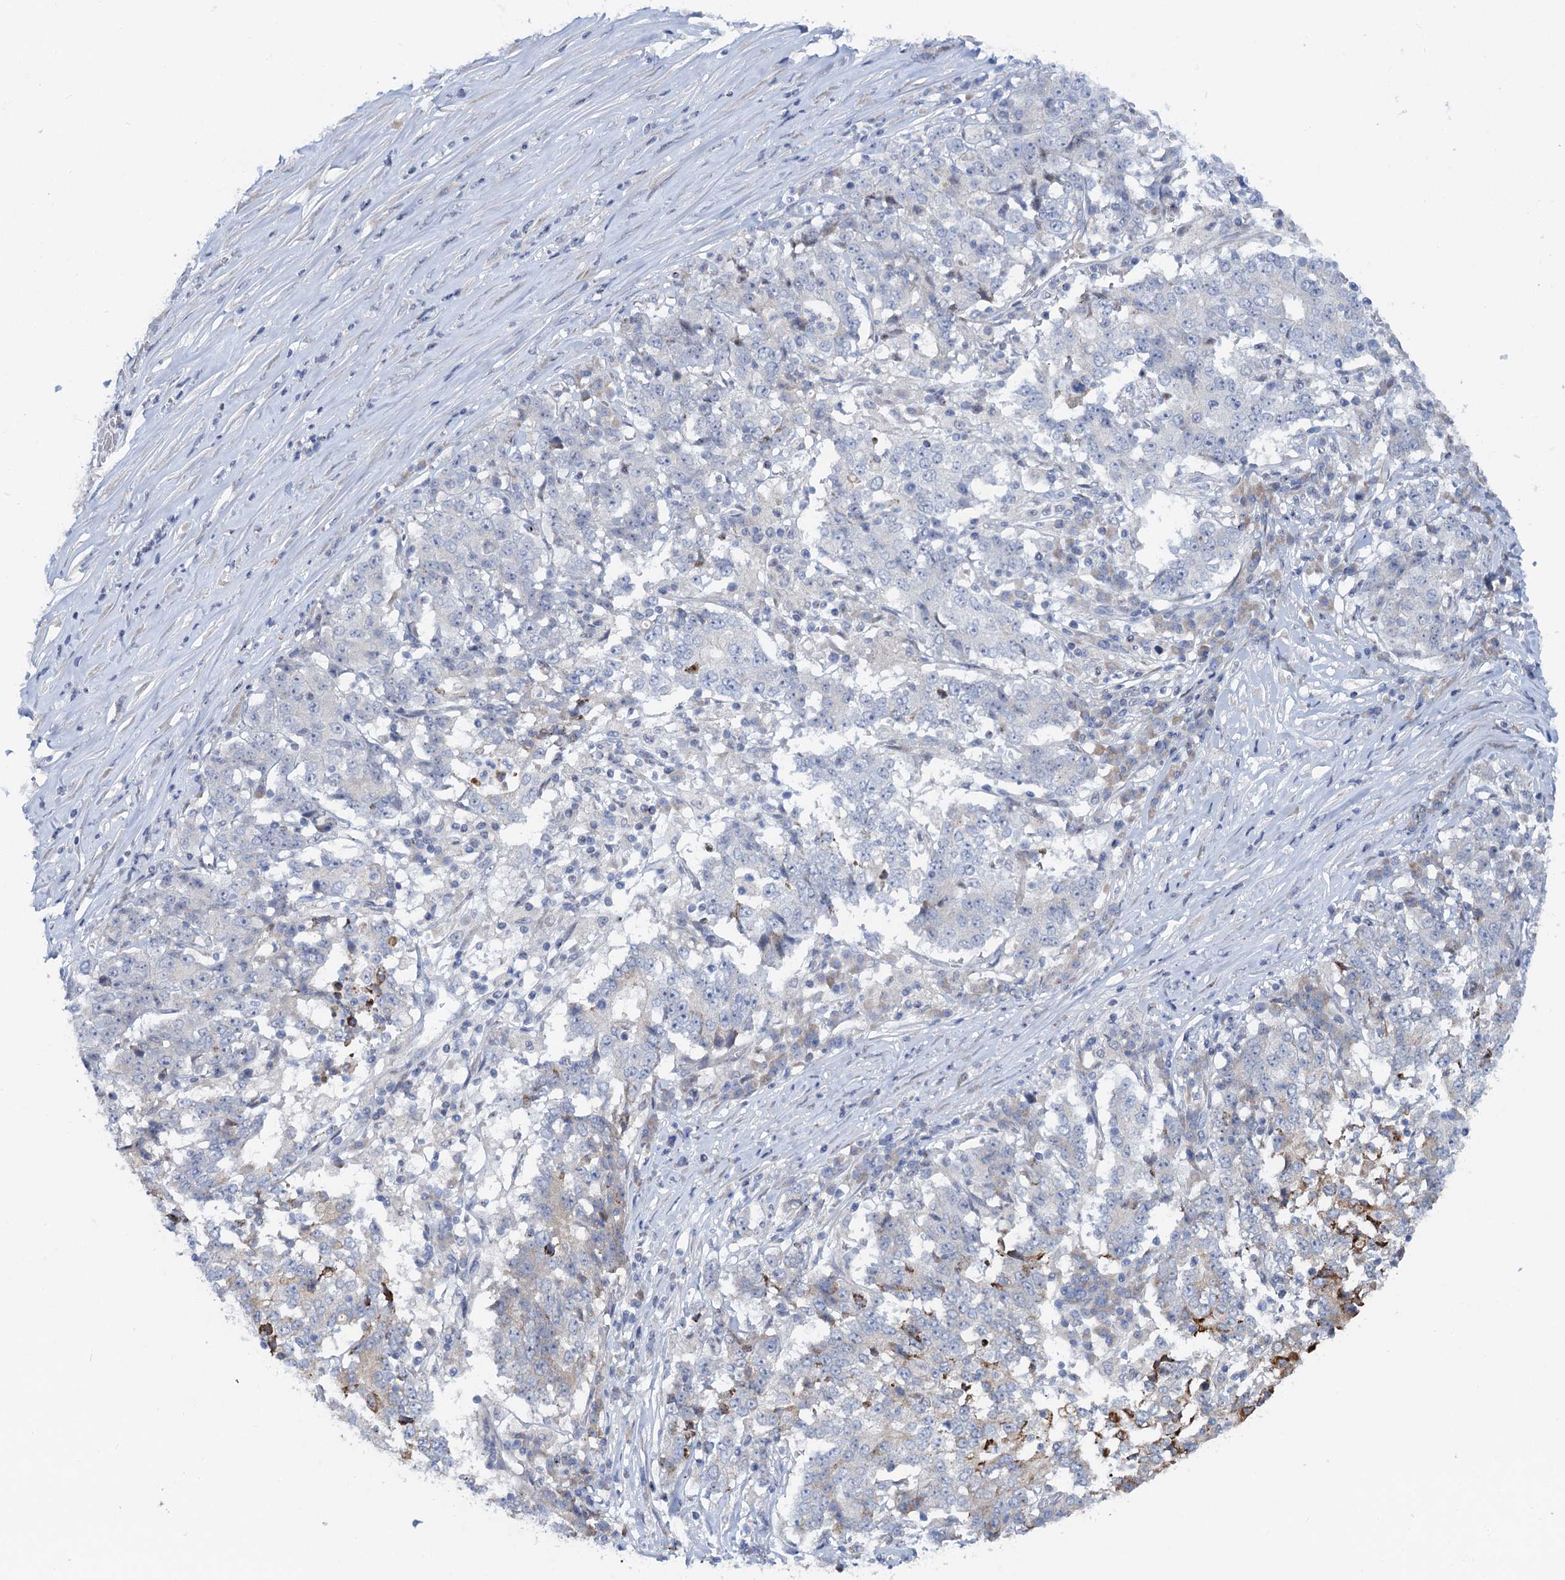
{"staining": {"intensity": "moderate", "quantity": "25%-75%", "location": "cytoplasmic/membranous"}, "tissue": "stomach cancer", "cell_type": "Tumor cells", "image_type": "cancer", "snomed": [{"axis": "morphology", "description": "Adenocarcinoma, NOS"}, {"axis": "topography", "description": "Stomach"}], "caption": "Moderate cytoplasmic/membranous protein expression is seen in approximately 25%-75% of tumor cells in stomach adenocarcinoma. Nuclei are stained in blue.", "gene": "QPCTL", "patient": {"sex": "male", "age": 59}}